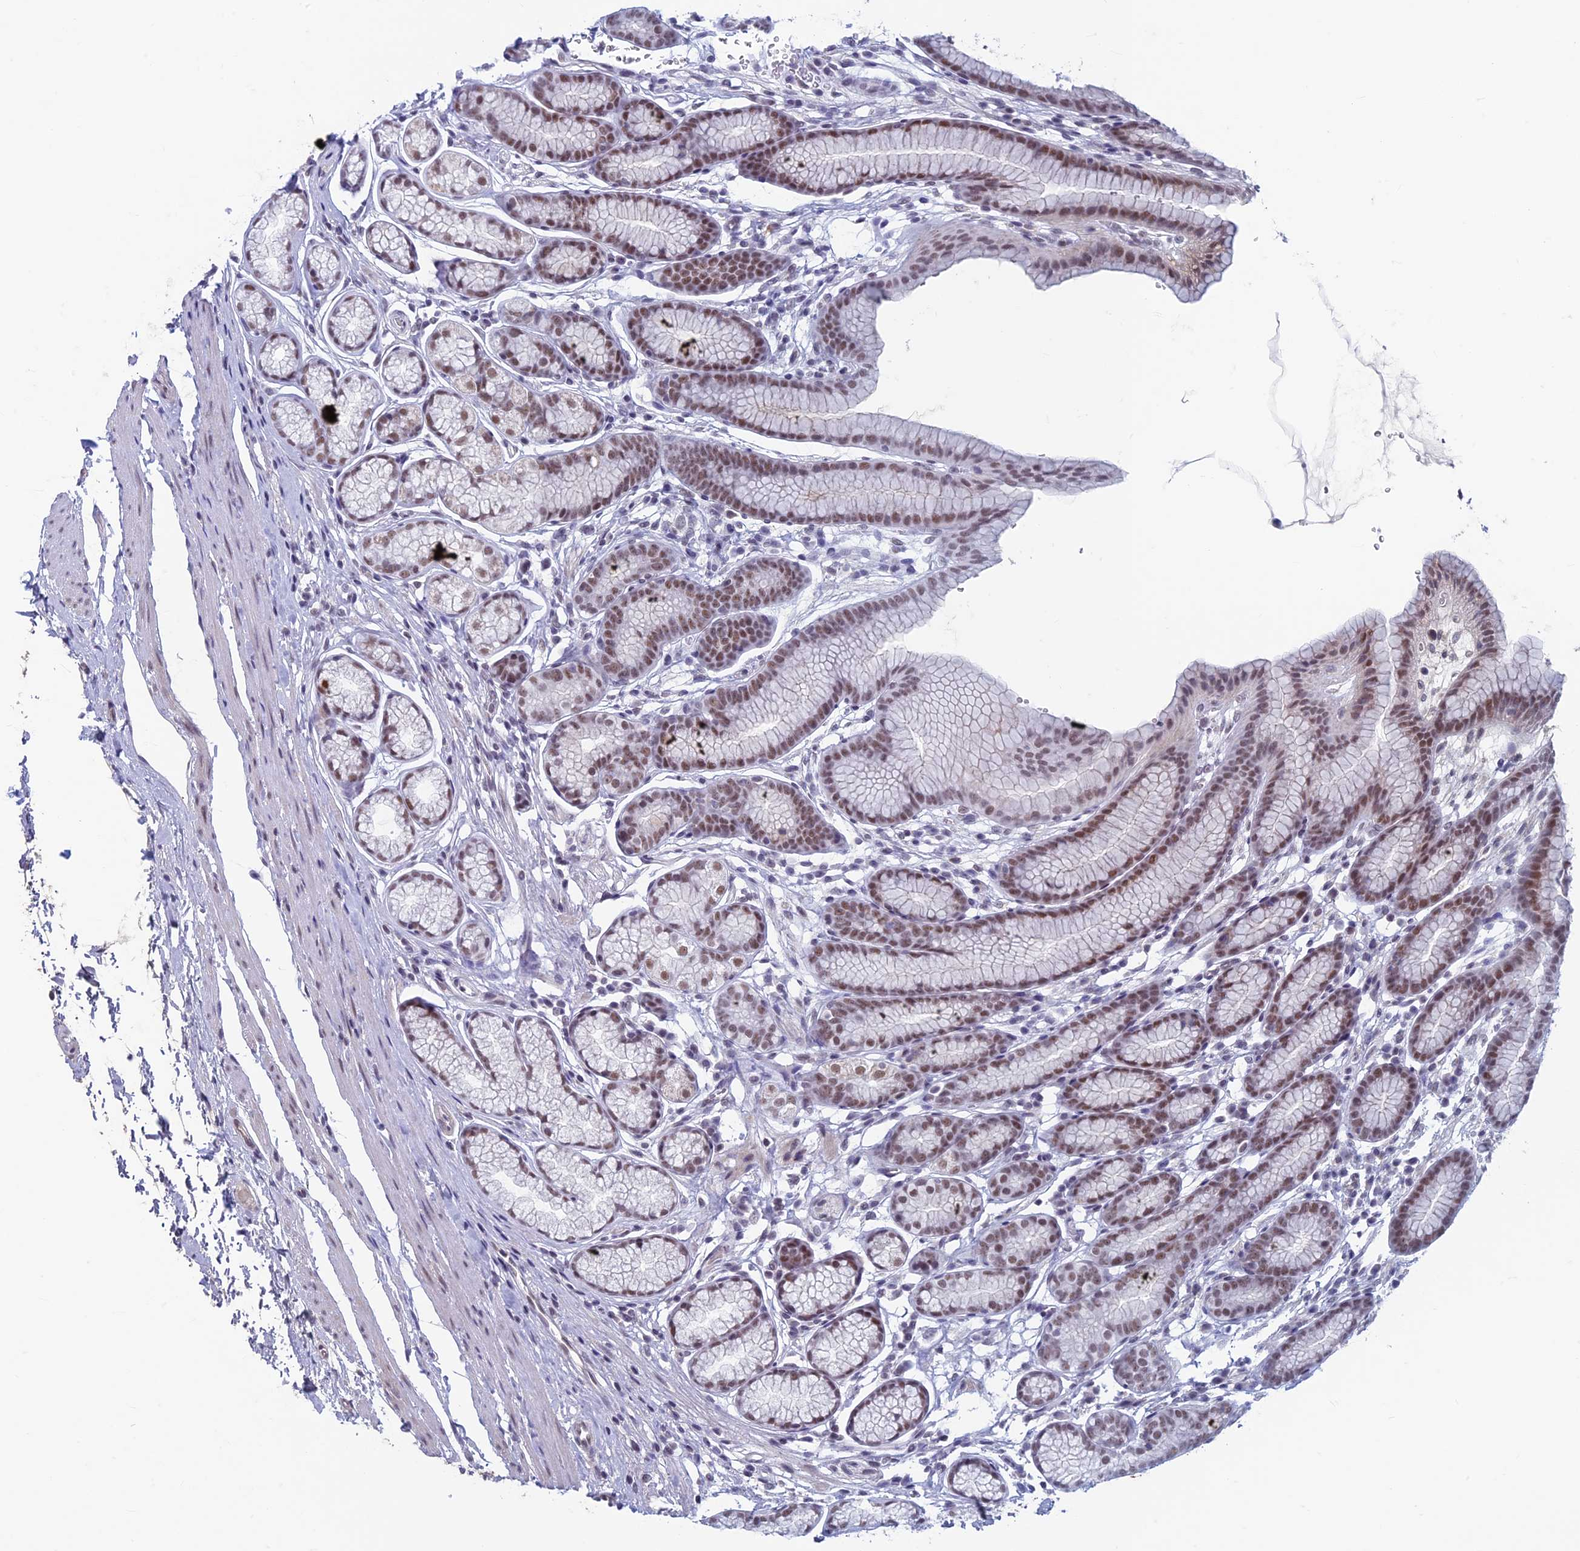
{"staining": {"intensity": "moderate", "quantity": "25%-75%", "location": "nuclear"}, "tissue": "stomach", "cell_type": "Glandular cells", "image_type": "normal", "snomed": [{"axis": "morphology", "description": "Normal tissue, NOS"}, {"axis": "topography", "description": "Stomach"}], "caption": "High-power microscopy captured an IHC histopathology image of benign stomach, revealing moderate nuclear expression in about 25%-75% of glandular cells.", "gene": "ASH2L", "patient": {"sex": "male", "age": 42}}